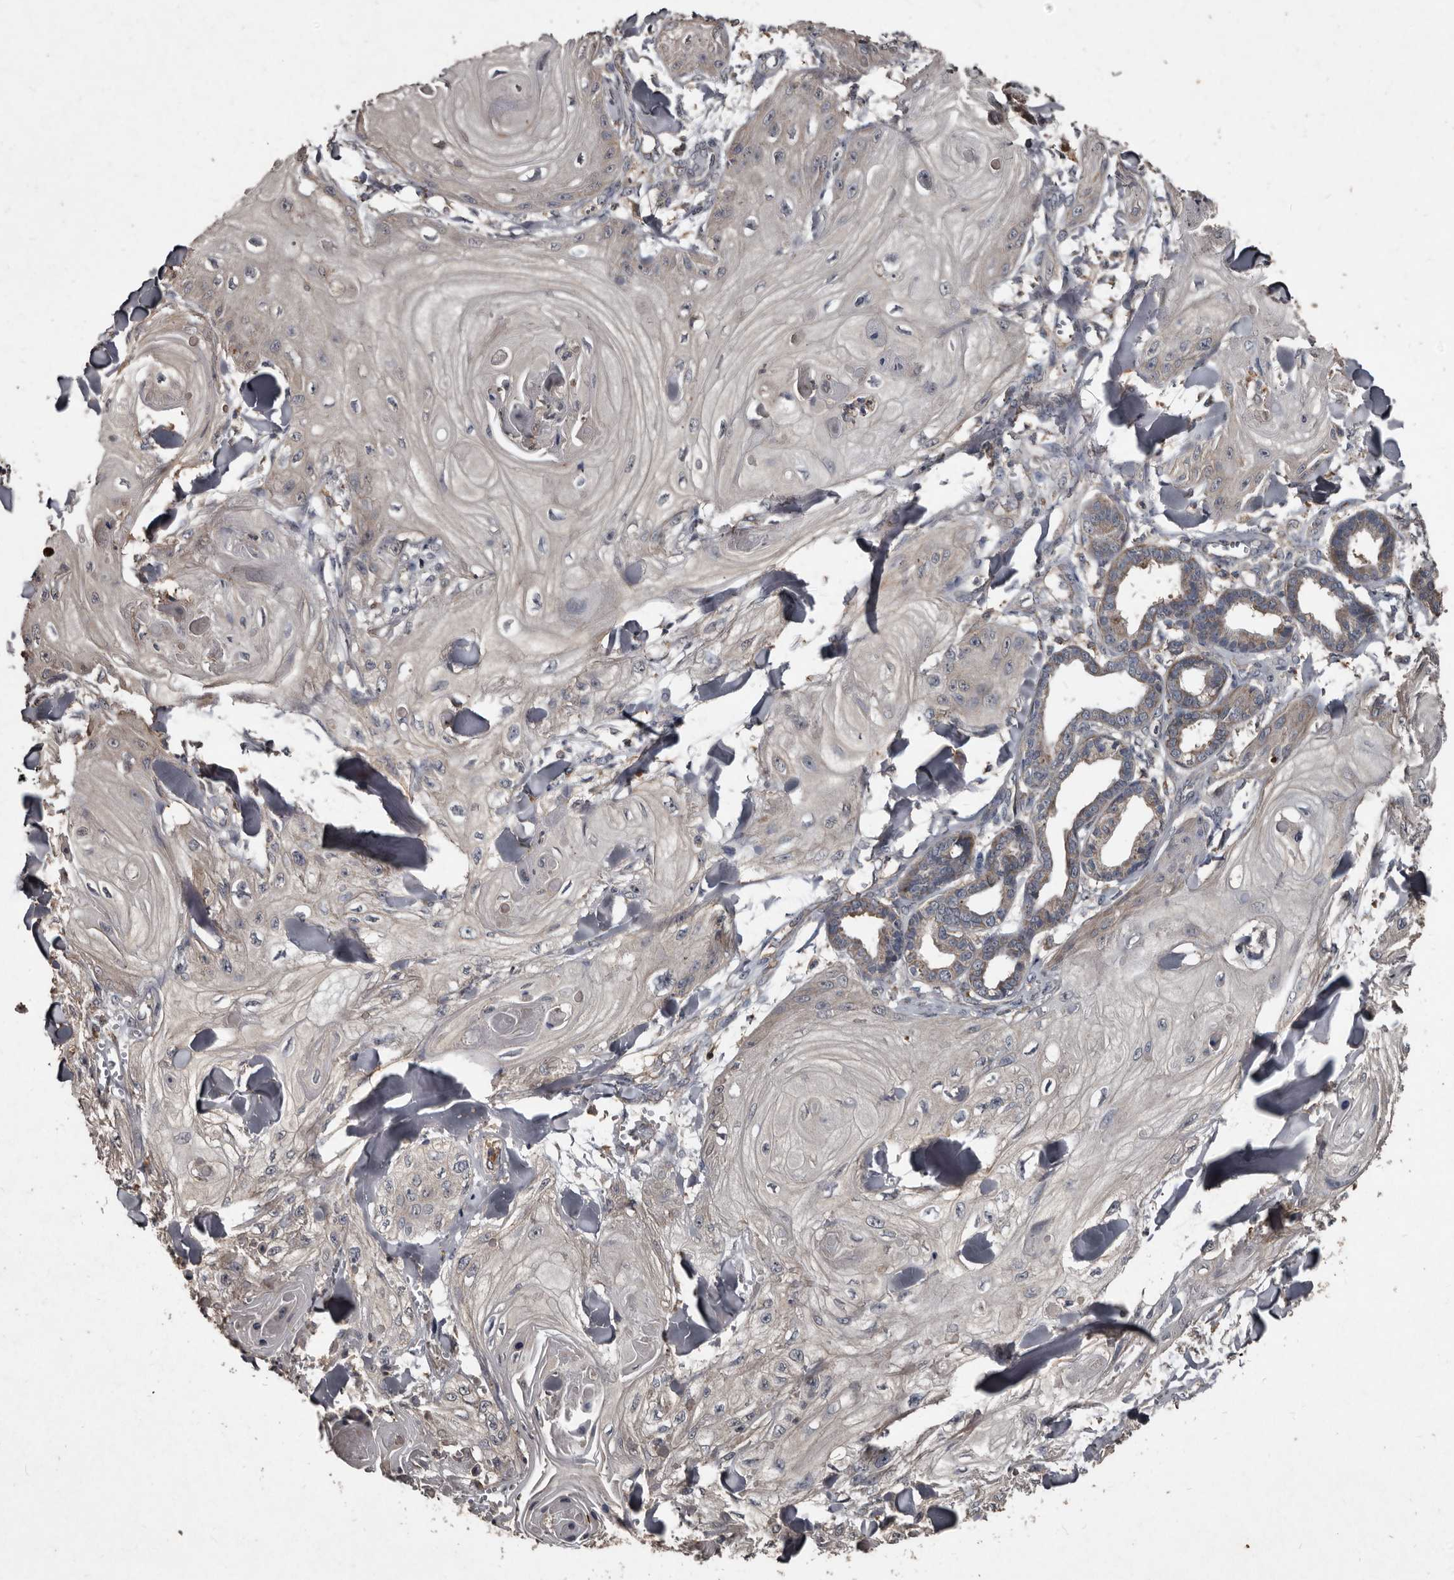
{"staining": {"intensity": "negative", "quantity": "none", "location": "none"}, "tissue": "skin cancer", "cell_type": "Tumor cells", "image_type": "cancer", "snomed": [{"axis": "morphology", "description": "Squamous cell carcinoma, NOS"}, {"axis": "topography", "description": "Skin"}], "caption": "Immunohistochemical staining of human skin cancer (squamous cell carcinoma) displays no significant positivity in tumor cells.", "gene": "GREB1", "patient": {"sex": "male", "age": 74}}